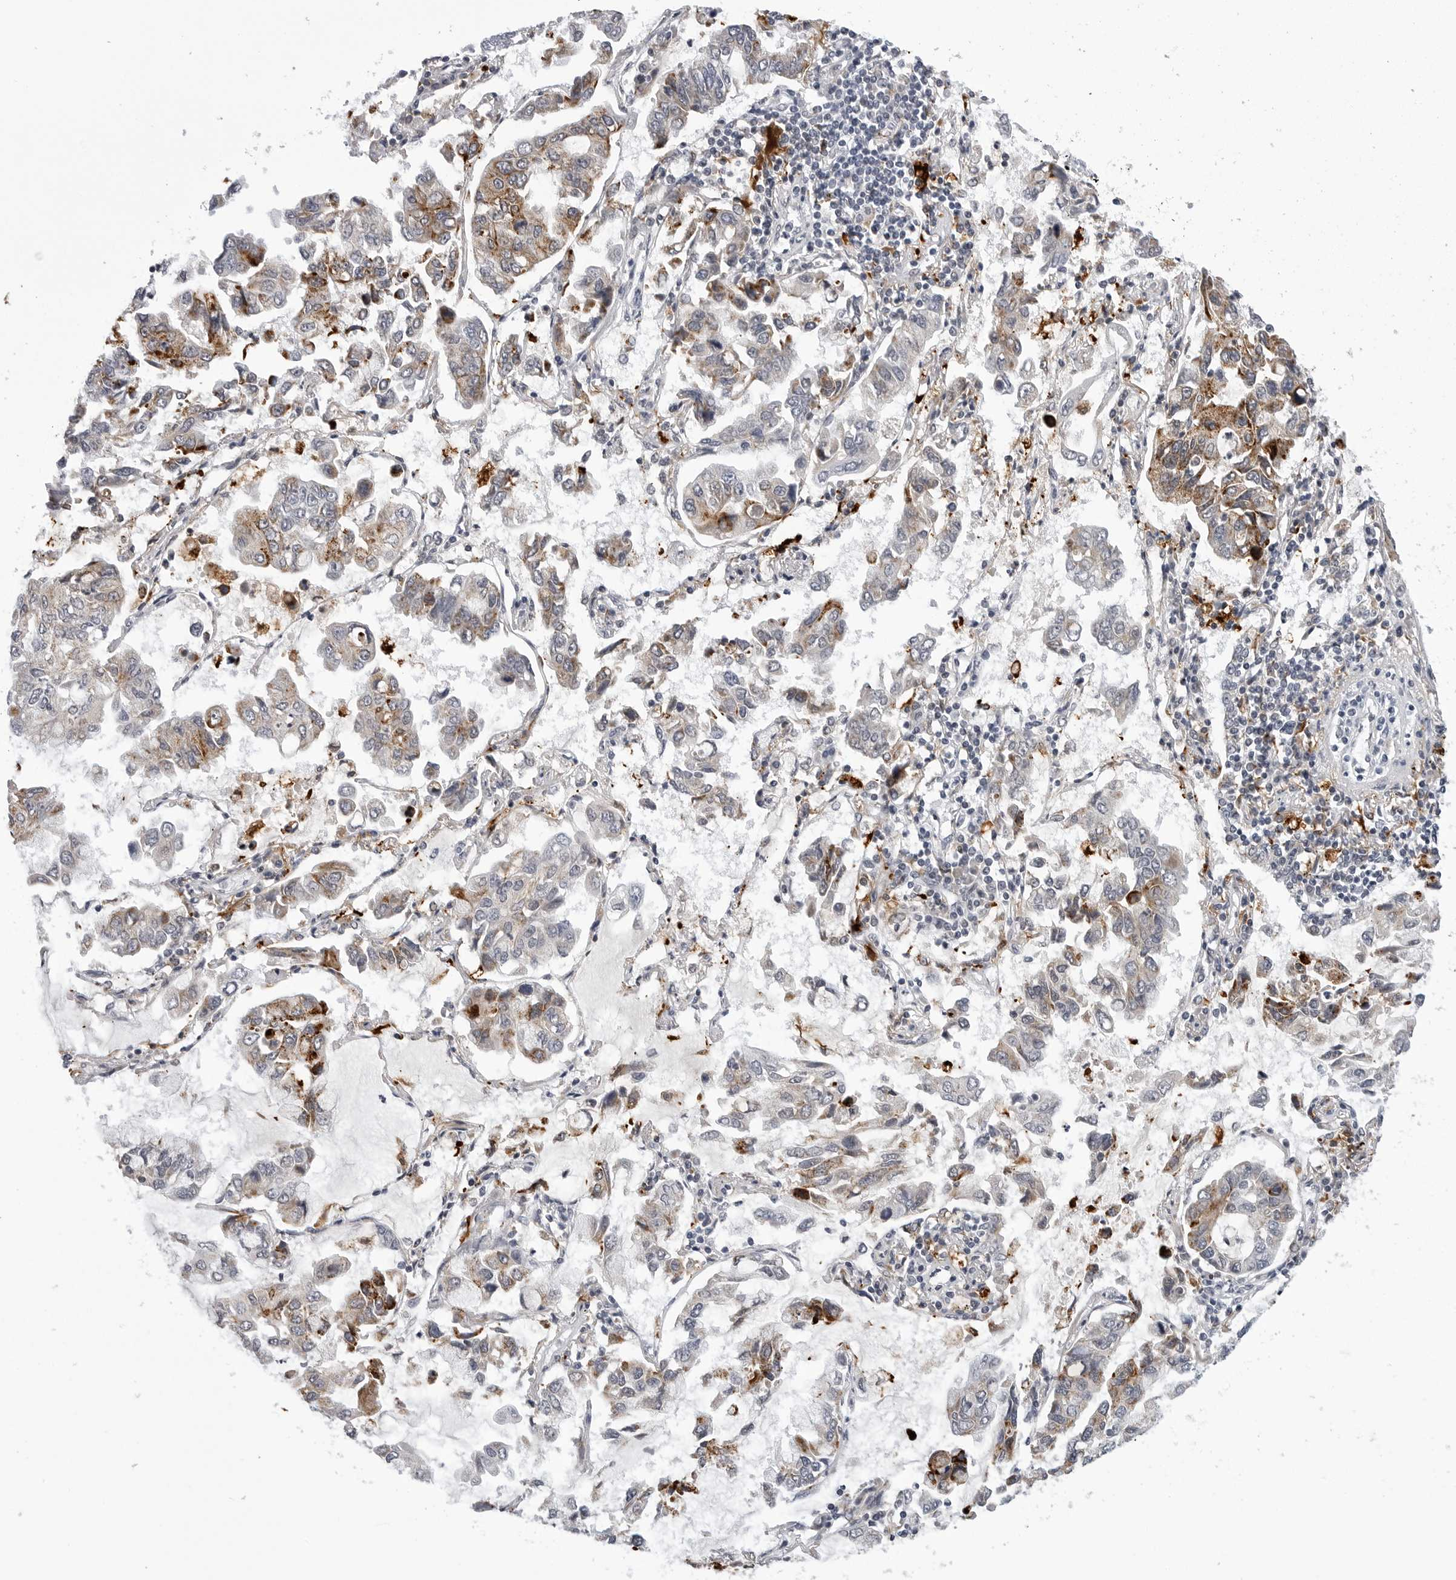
{"staining": {"intensity": "moderate", "quantity": "<25%", "location": "cytoplasmic/membranous"}, "tissue": "lung cancer", "cell_type": "Tumor cells", "image_type": "cancer", "snomed": [{"axis": "morphology", "description": "Adenocarcinoma, NOS"}, {"axis": "topography", "description": "Lung"}], "caption": "Human lung adenocarcinoma stained with a protein marker reveals moderate staining in tumor cells.", "gene": "CDK20", "patient": {"sex": "male", "age": 64}}